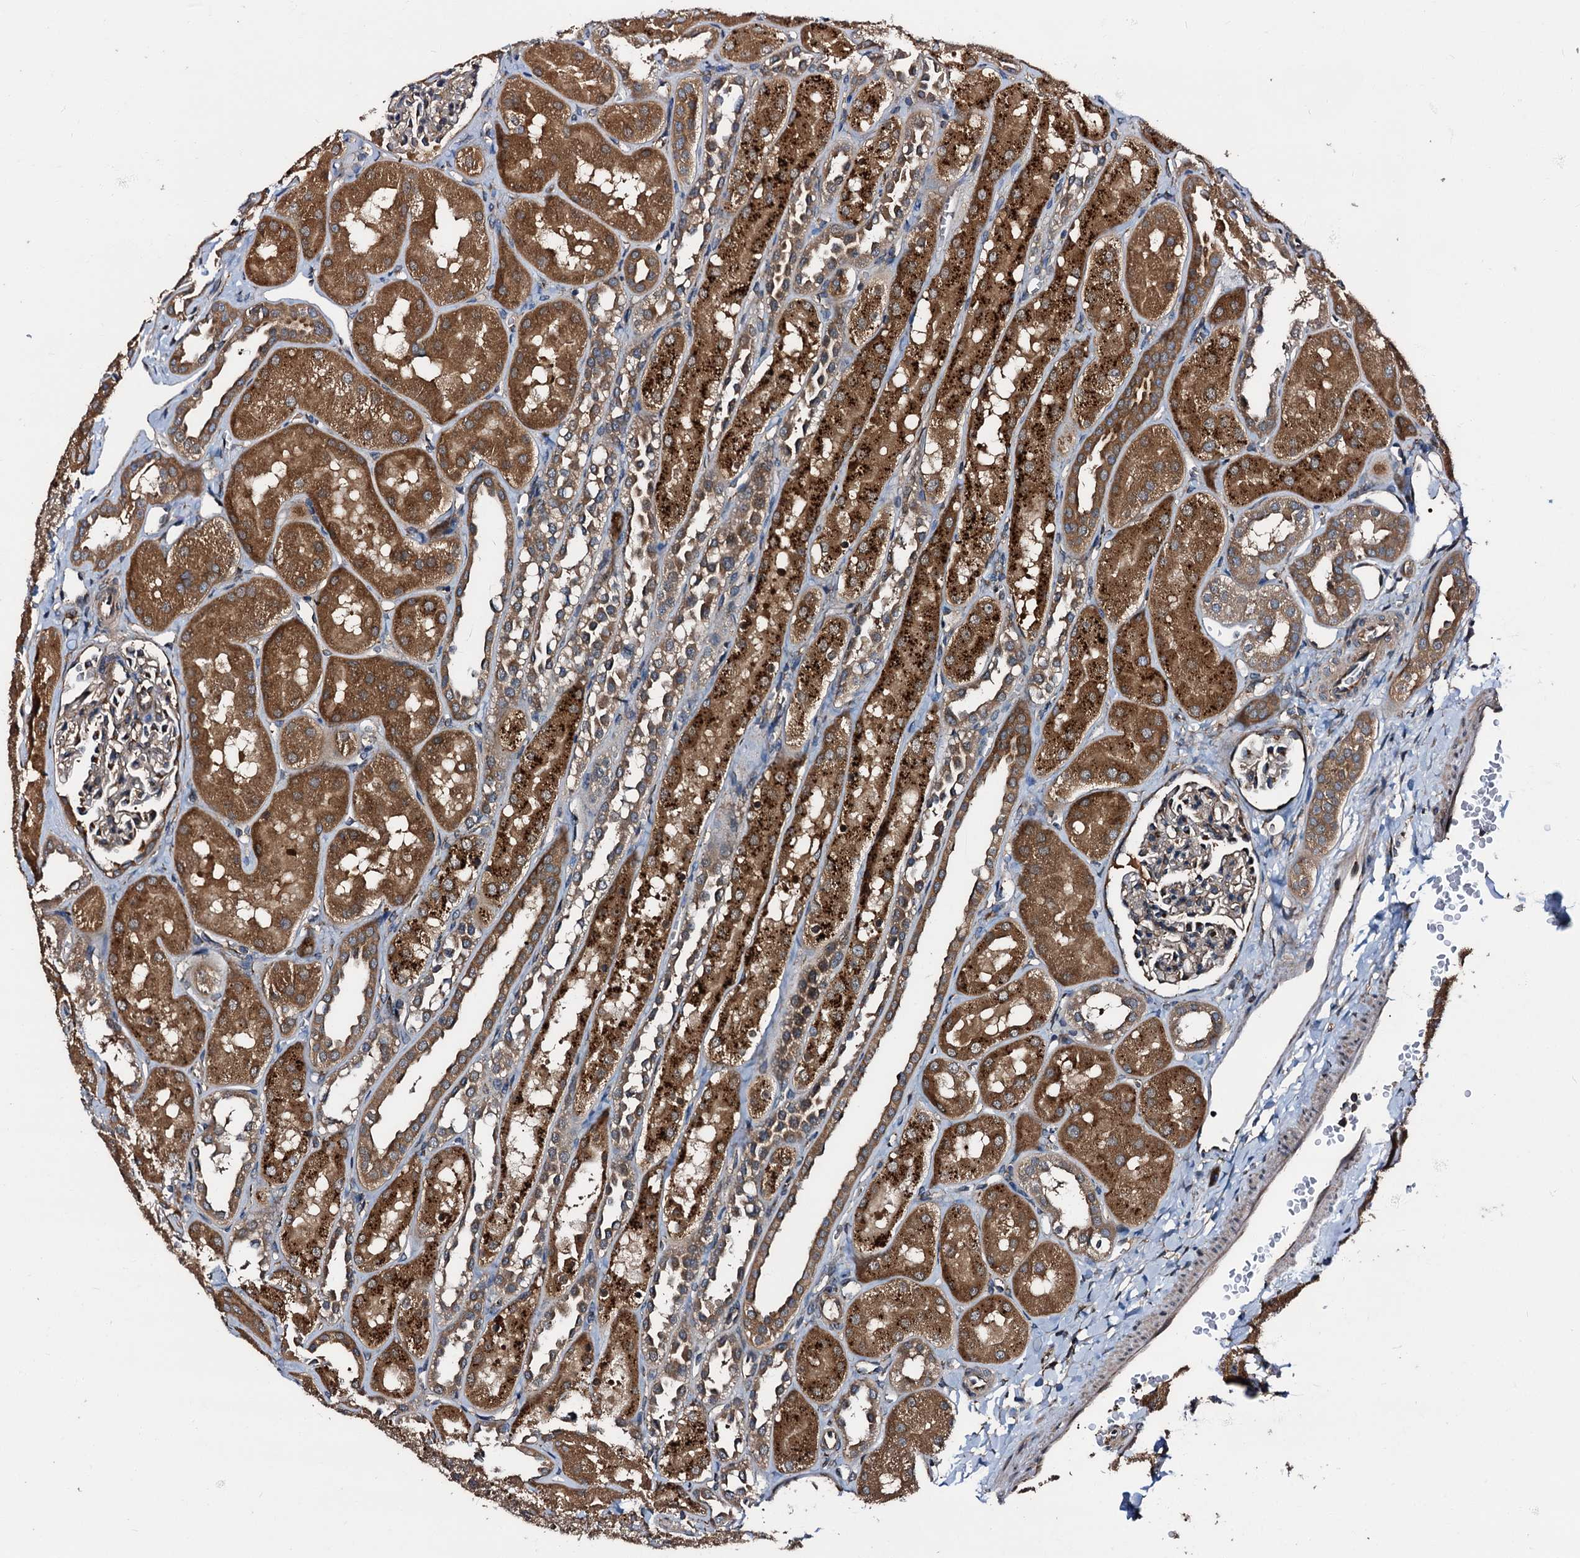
{"staining": {"intensity": "moderate", "quantity": "25%-75%", "location": "cytoplasmic/membranous"}, "tissue": "kidney", "cell_type": "Cells in glomeruli", "image_type": "normal", "snomed": [{"axis": "morphology", "description": "Normal tissue, NOS"}, {"axis": "topography", "description": "Kidney"}, {"axis": "topography", "description": "Urinary bladder"}], "caption": "A histopathology image showing moderate cytoplasmic/membranous staining in approximately 25%-75% of cells in glomeruli in unremarkable kidney, as visualized by brown immunohistochemical staining.", "gene": "PEX5", "patient": {"sex": "male", "age": 16}}